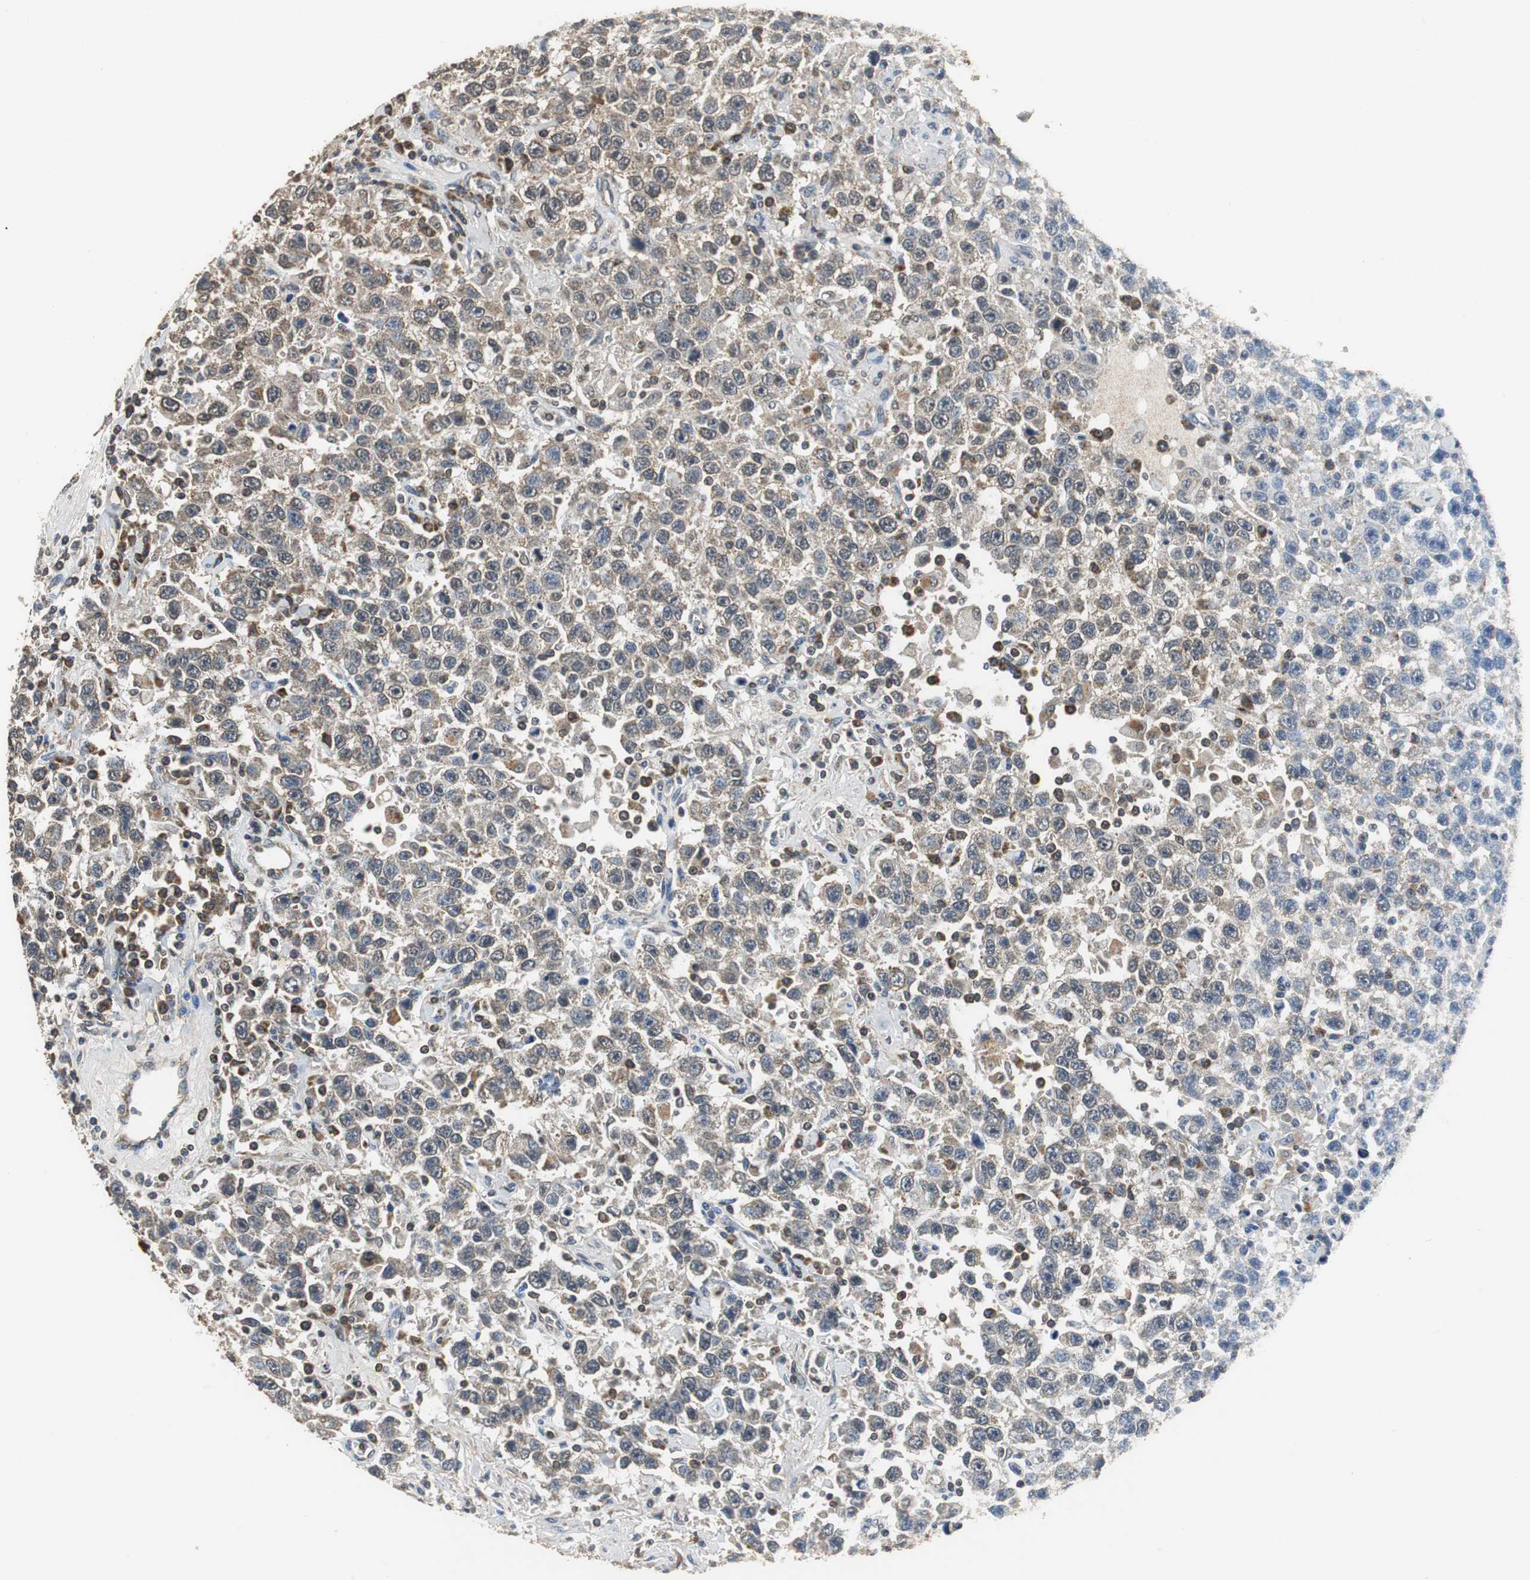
{"staining": {"intensity": "weak", "quantity": "25%-75%", "location": "cytoplasmic/membranous"}, "tissue": "testis cancer", "cell_type": "Tumor cells", "image_type": "cancer", "snomed": [{"axis": "morphology", "description": "Seminoma, NOS"}, {"axis": "topography", "description": "Testis"}], "caption": "IHC histopathology image of testis cancer (seminoma) stained for a protein (brown), which demonstrates low levels of weak cytoplasmic/membranous expression in about 25%-75% of tumor cells.", "gene": "NNT", "patient": {"sex": "male", "age": 41}}